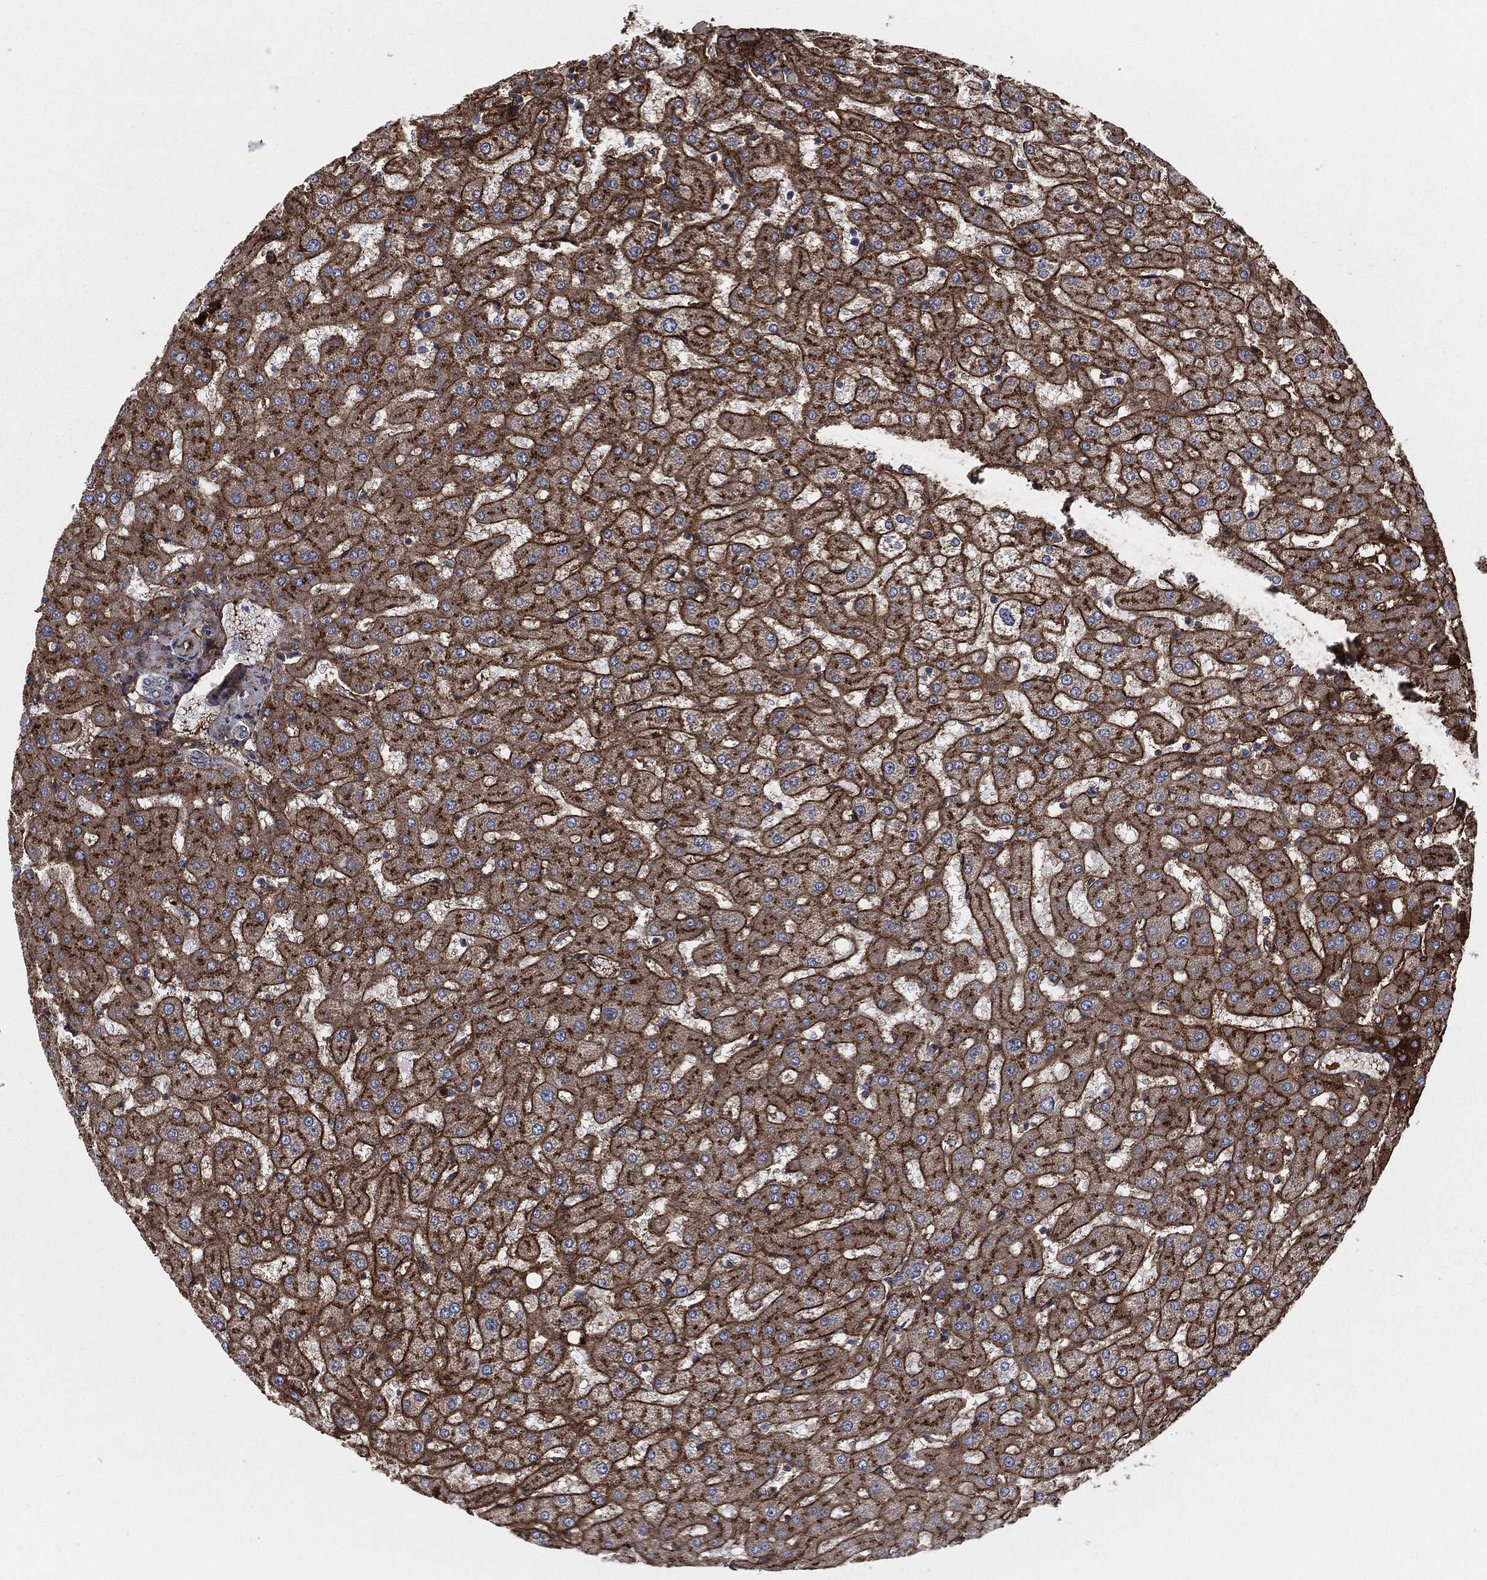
{"staining": {"intensity": "negative", "quantity": "none", "location": "none"}, "tissue": "liver", "cell_type": "Cholangiocytes", "image_type": "normal", "snomed": [{"axis": "morphology", "description": "Normal tissue, NOS"}, {"axis": "topography", "description": "Liver"}], "caption": "Immunohistochemical staining of normal human liver exhibits no significant expression in cholangiocytes.", "gene": "APOB", "patient": {"sex": "female", "age": 50}}